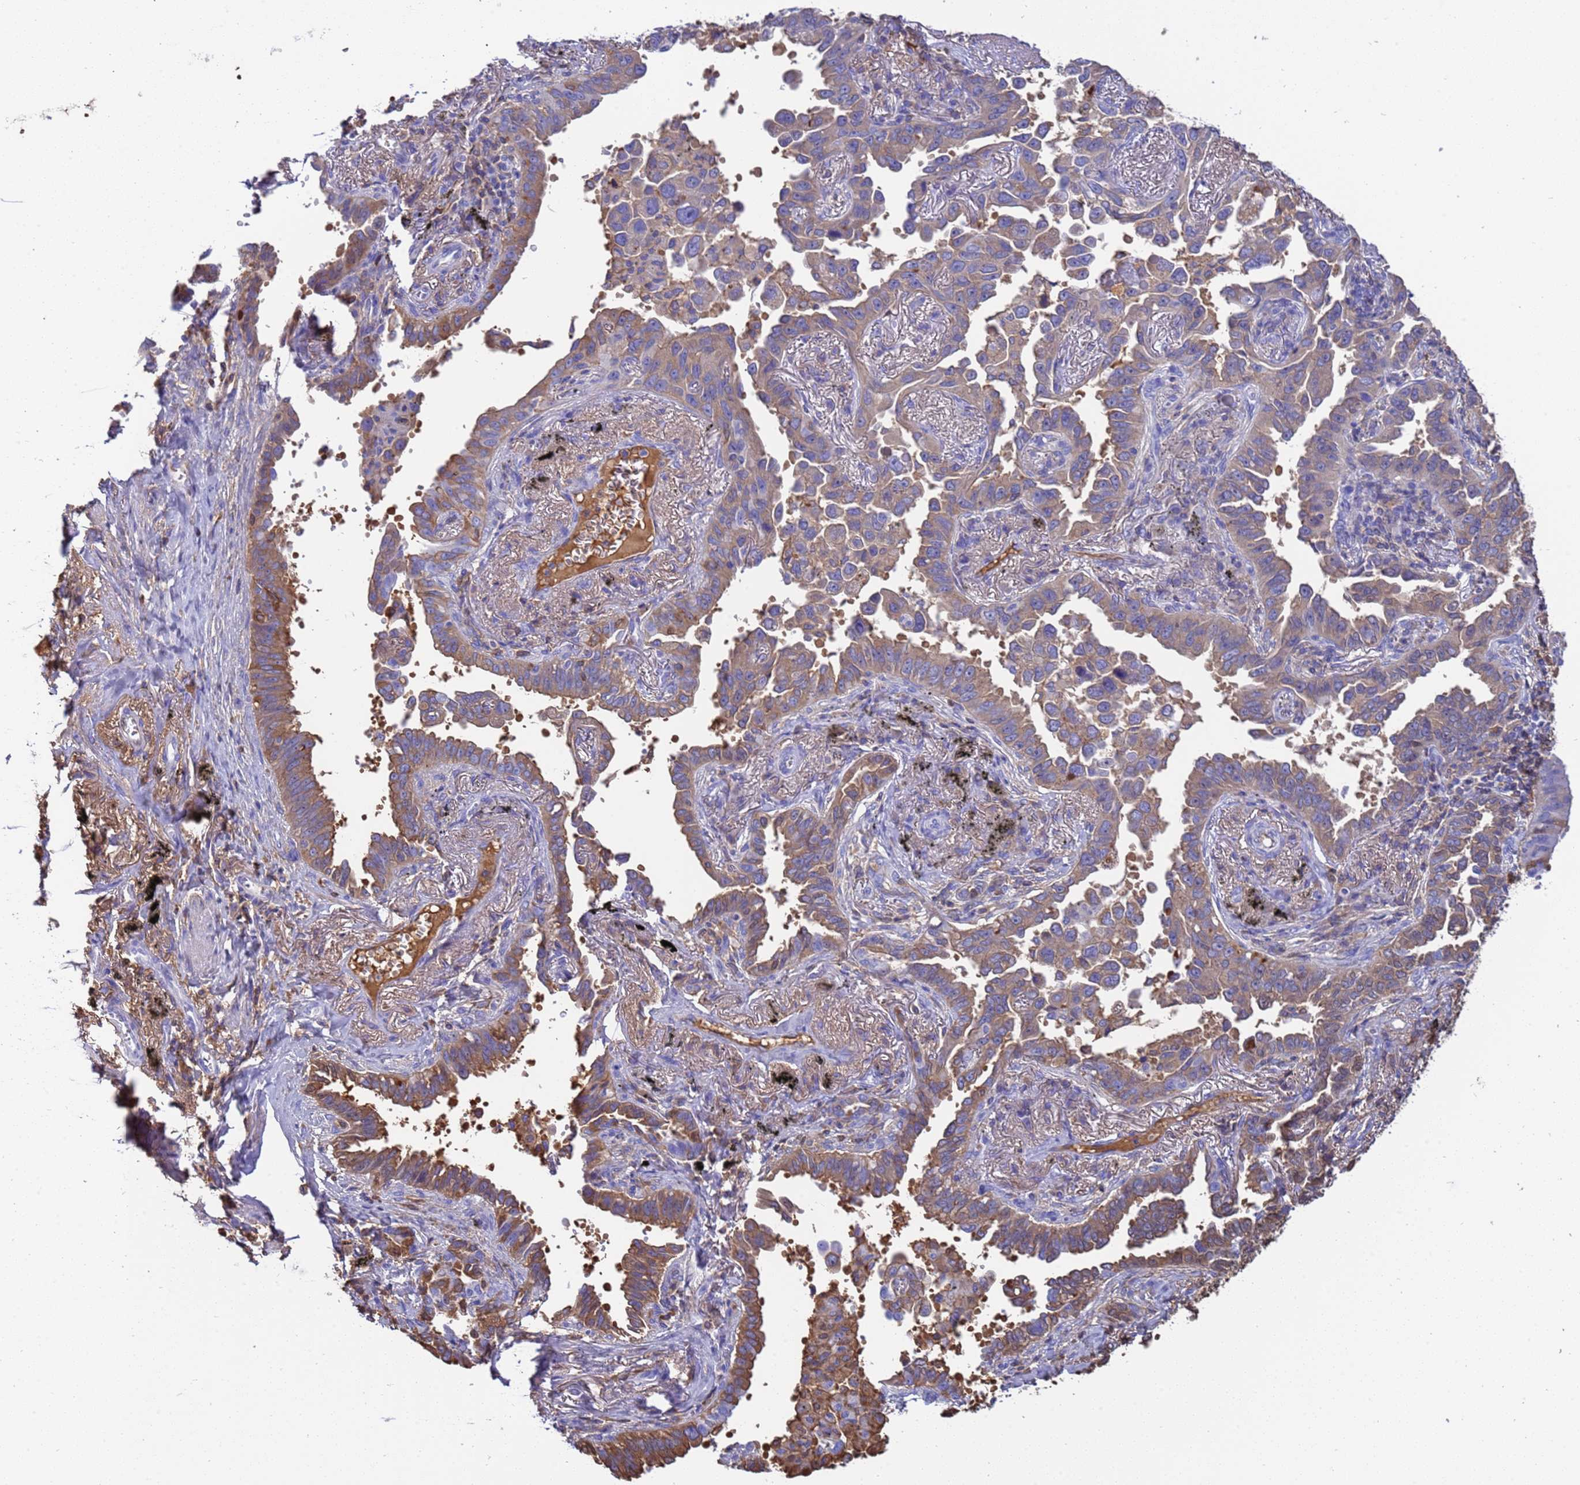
{"staining": {"intensity": "moderate", "quantity": ">75%", "location": "cytoplasmic/membranous"}, "tissue": "lung cancer", "cell_type": "Tumor cells", "image_type": "cancer", "snomed": [{"axis": "morphology", "description": "Adenocarcinoma, NOS"}, {"axis": "topography", "description": "Lung"}], "caption": "Moderate cytoplasmic/membranous protein positivity is present in about >75% of tumor cells in adenocarcinoma (lung). The staining was performed using DAB to visualize the protein expression in brown, while the nuclei were stained in blue with hematoxylin (Magnification: 20x).", "gene": "H1-7", "patient": {"sex": "male", "age": 67}}